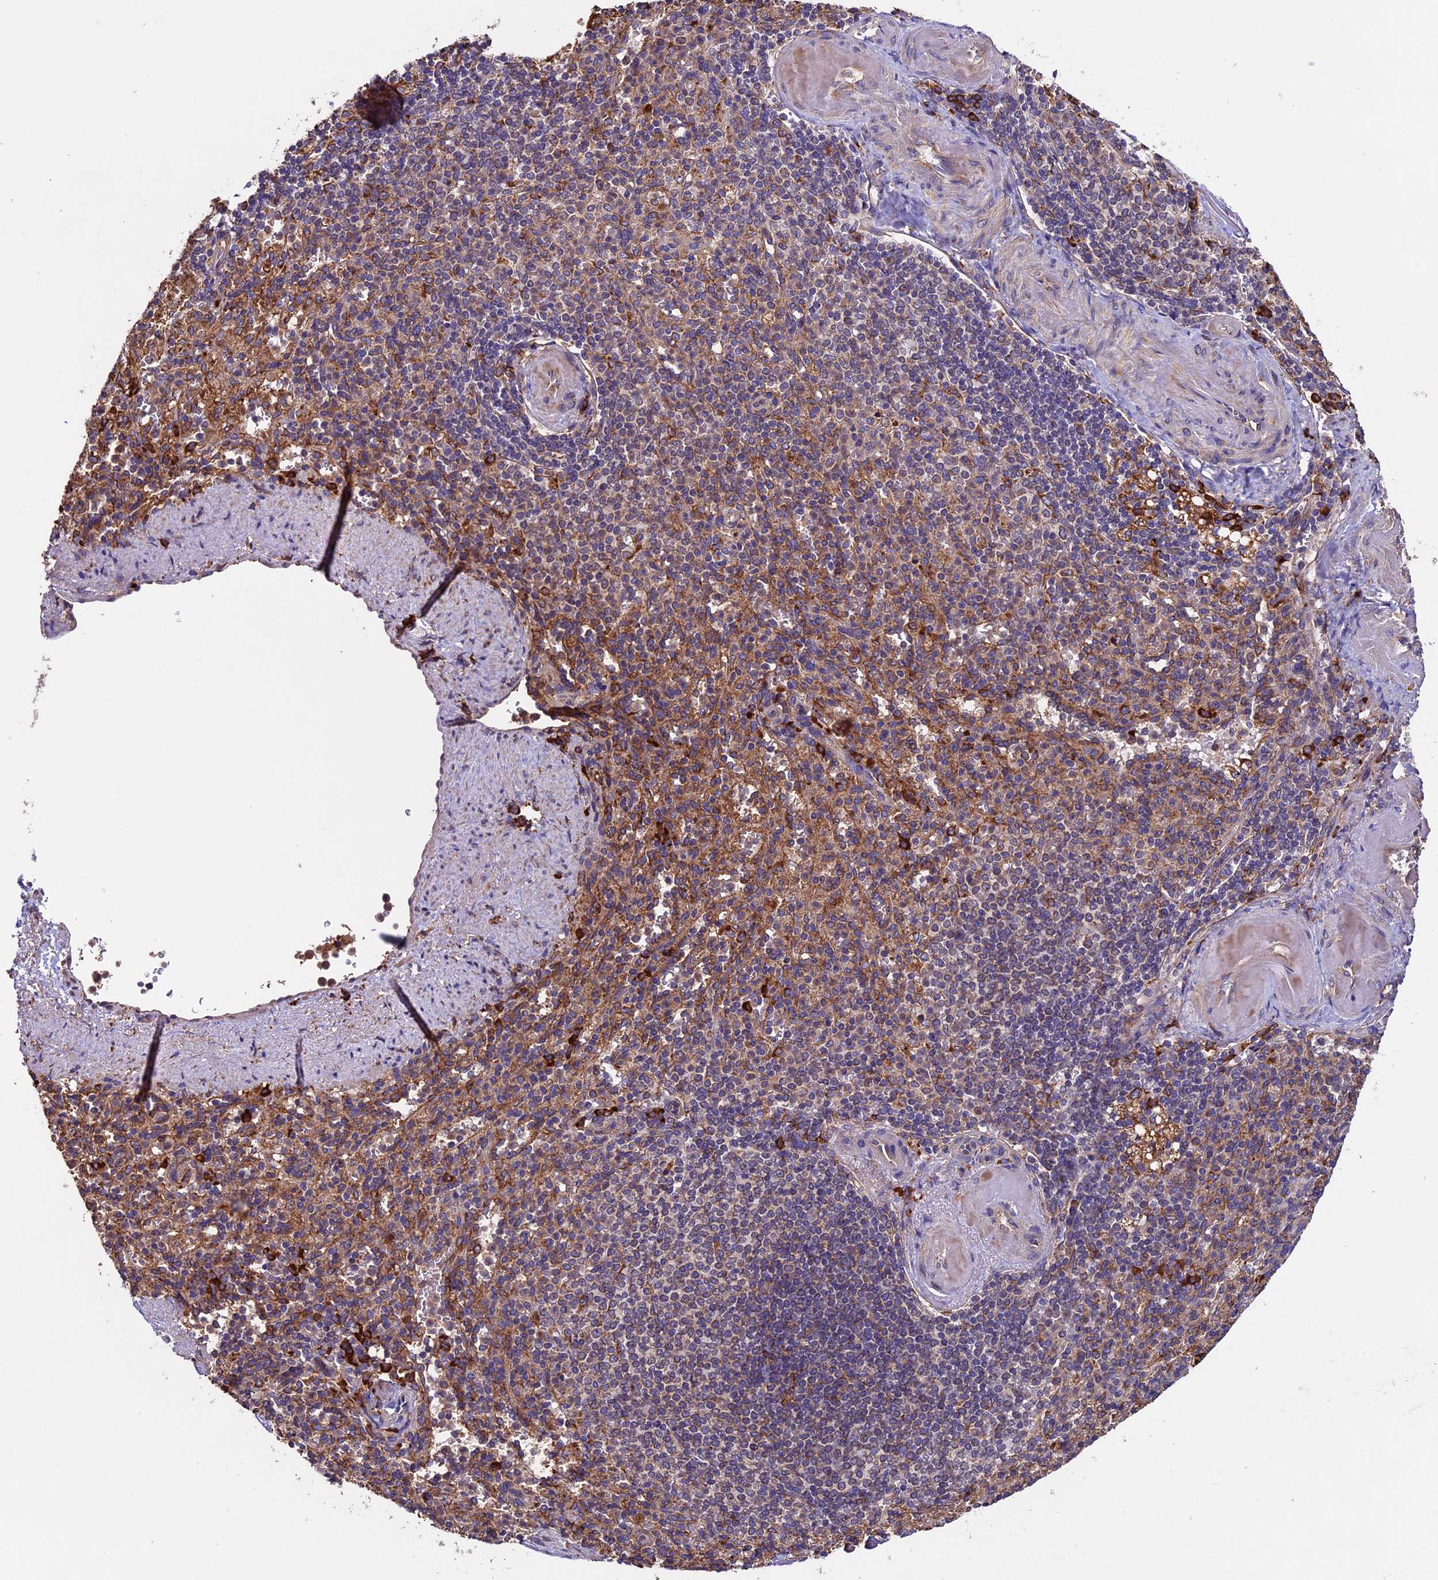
{"staining": {"intensity": "moderate", "quantity": "<25%", "location": "cytoplasmic/membranous"}, "tissue": "spleen", "cell_type": "Cells in red pulp", "image_type": "normal", "snomed": [{"axis": "morphology", "description": "Normal tissue, NOS"}, {"axis": "topography", "description": "Spleen"}], "caption": "Spleen stained with DAB (3,3'-diaminobenzidine) immunohistochemistry shows low levels of moderate cytoplasmic/membranous expression in about <25% of cells in red pulp. (DAB = brown stain, brightfield microscopy at high magnification).", "gene": "BTBD3", "patient": {"sex": "female", "age": 74}}